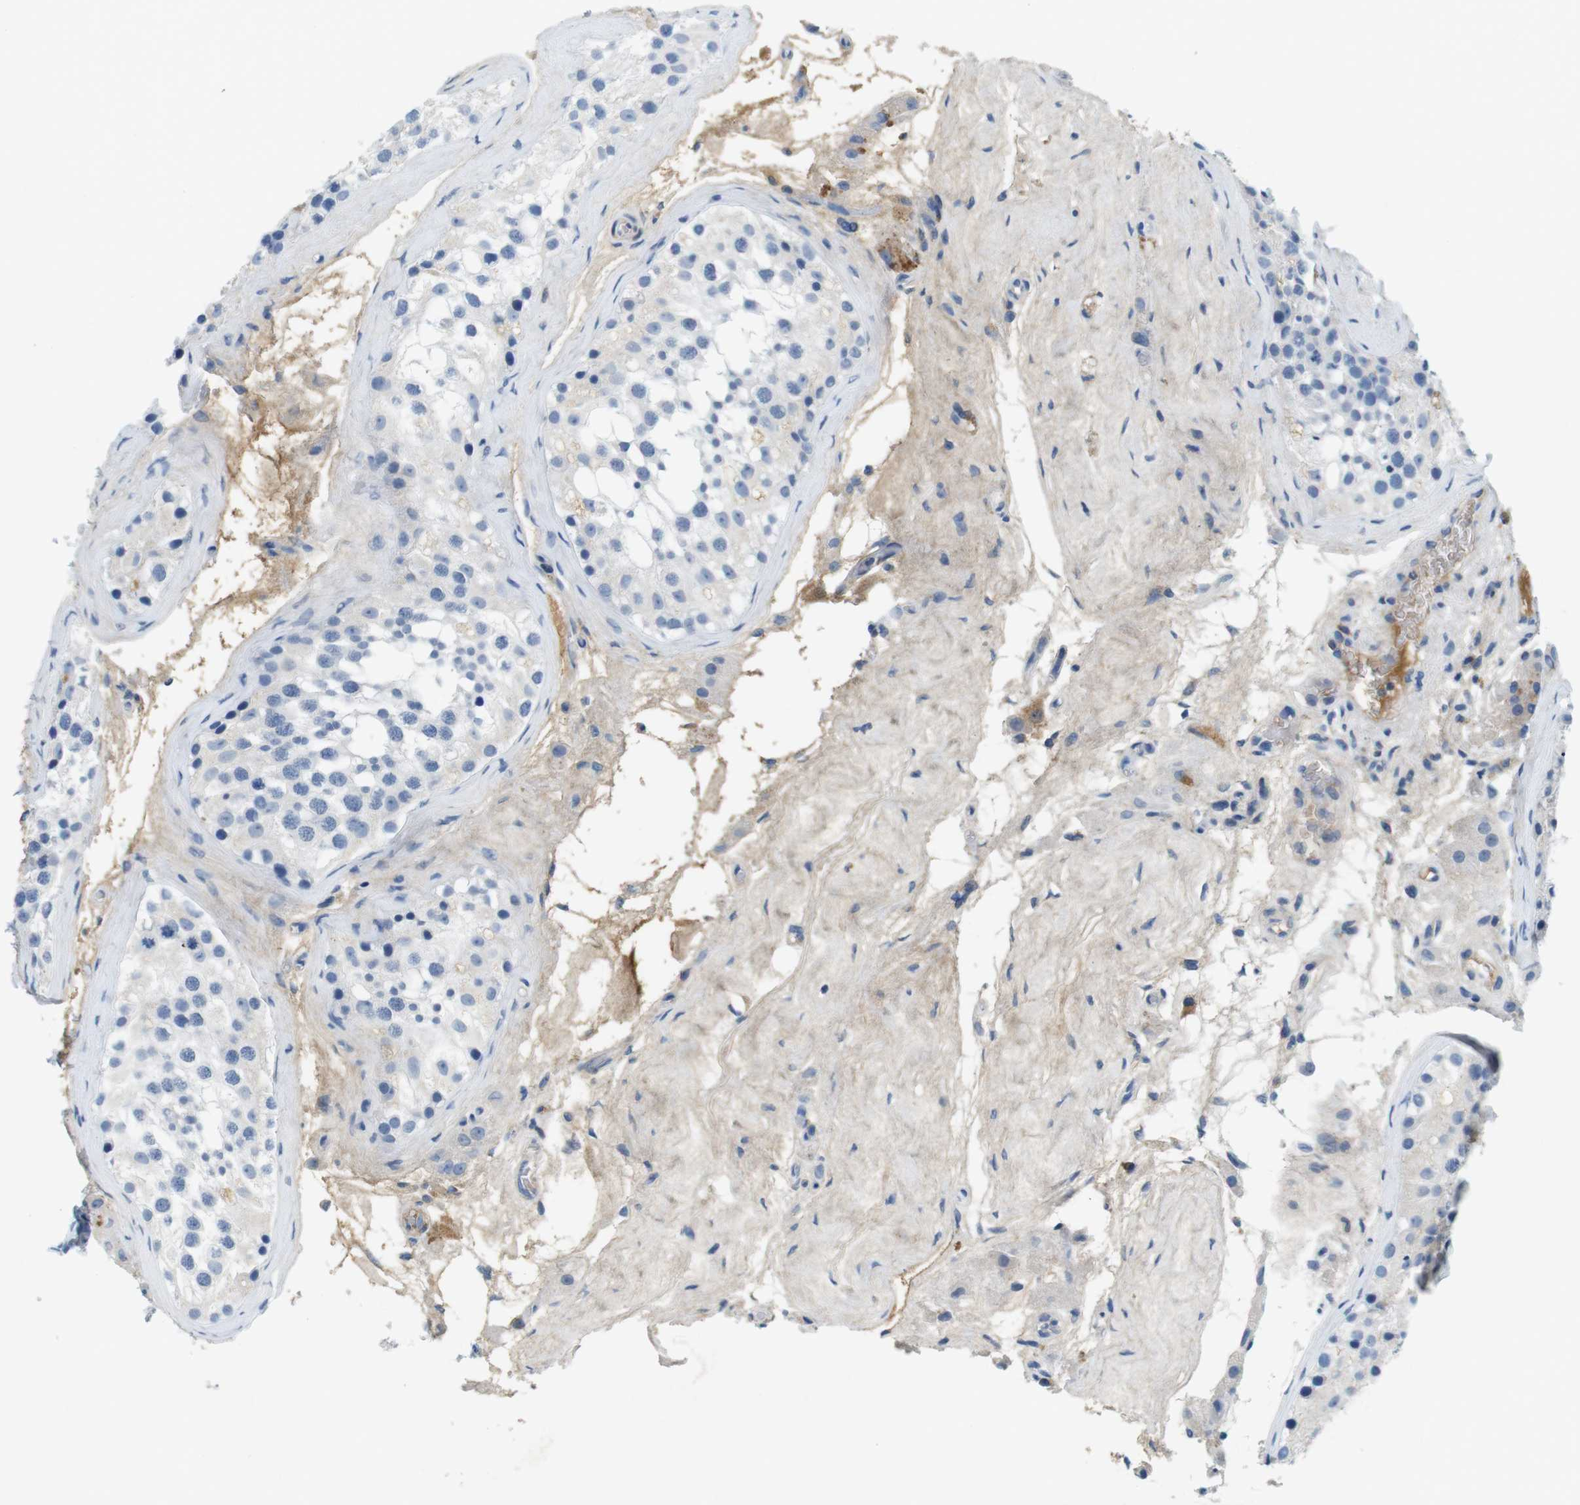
{"staining": {"intensity": "negative", "quantity": "none", "location": "none"}, "tissue": "testis", "cell_type": "Cells in seminiferous ducts", "image_type": "normal", "snomed": [{"axis": "morphology", "description": "Normal tissue, NOS"}, {"axis": "morphology", "description": "Seminoma, NOS"}, {"axis": "topography", "description": "Testis"}], "caption": "Cells in seminiferous ducts are negative for protein expression in normal human testis. (DAB IHC, high magnification).", "gene": "IGHD", "patient": {"sex": "male", "age": 71}}